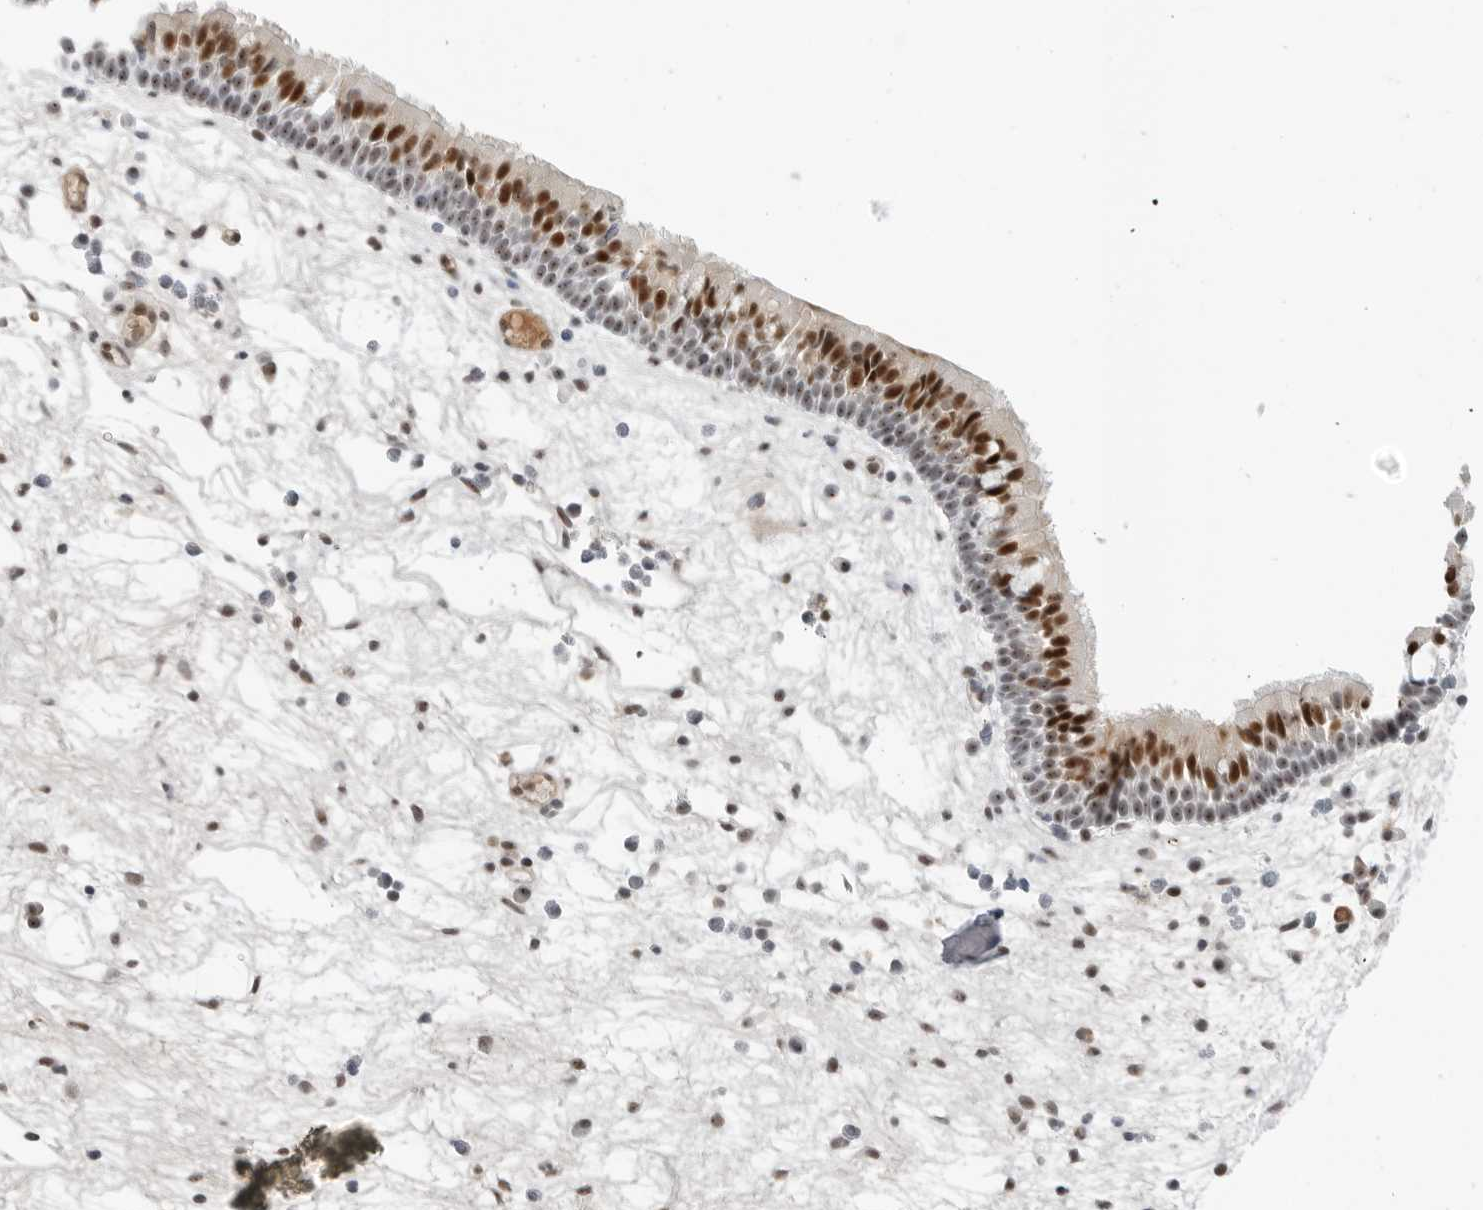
{"staining": {"intensity": "strong", "quantity": "25%-75%", "location": "cytoplasmic/membranous,nuclear"}, "tissue": "nasopharynx", "cell_type": "Respiratory epithelial cells", "image_type": "normal", "snomed": [{"axis": "morphology", "description": "Normal tissue, NOS"}, {"axis": "morphology", "description": "Inflammation, NOS"}, {"axis": "morphology", "description": "Malignant melanoma, Metastatic site"}, {"axis": "topography", "description": "Nasopharynx"}], "caption": "Brown immunohistochemical staining in benign human nasopharynx displays strong cytoplasmic/membranous,nuclear staining in about 25%-75% of respiratory epithelial cells.", "gene": "WRAP53", "patient": {"sex": "male", "age": 70}}